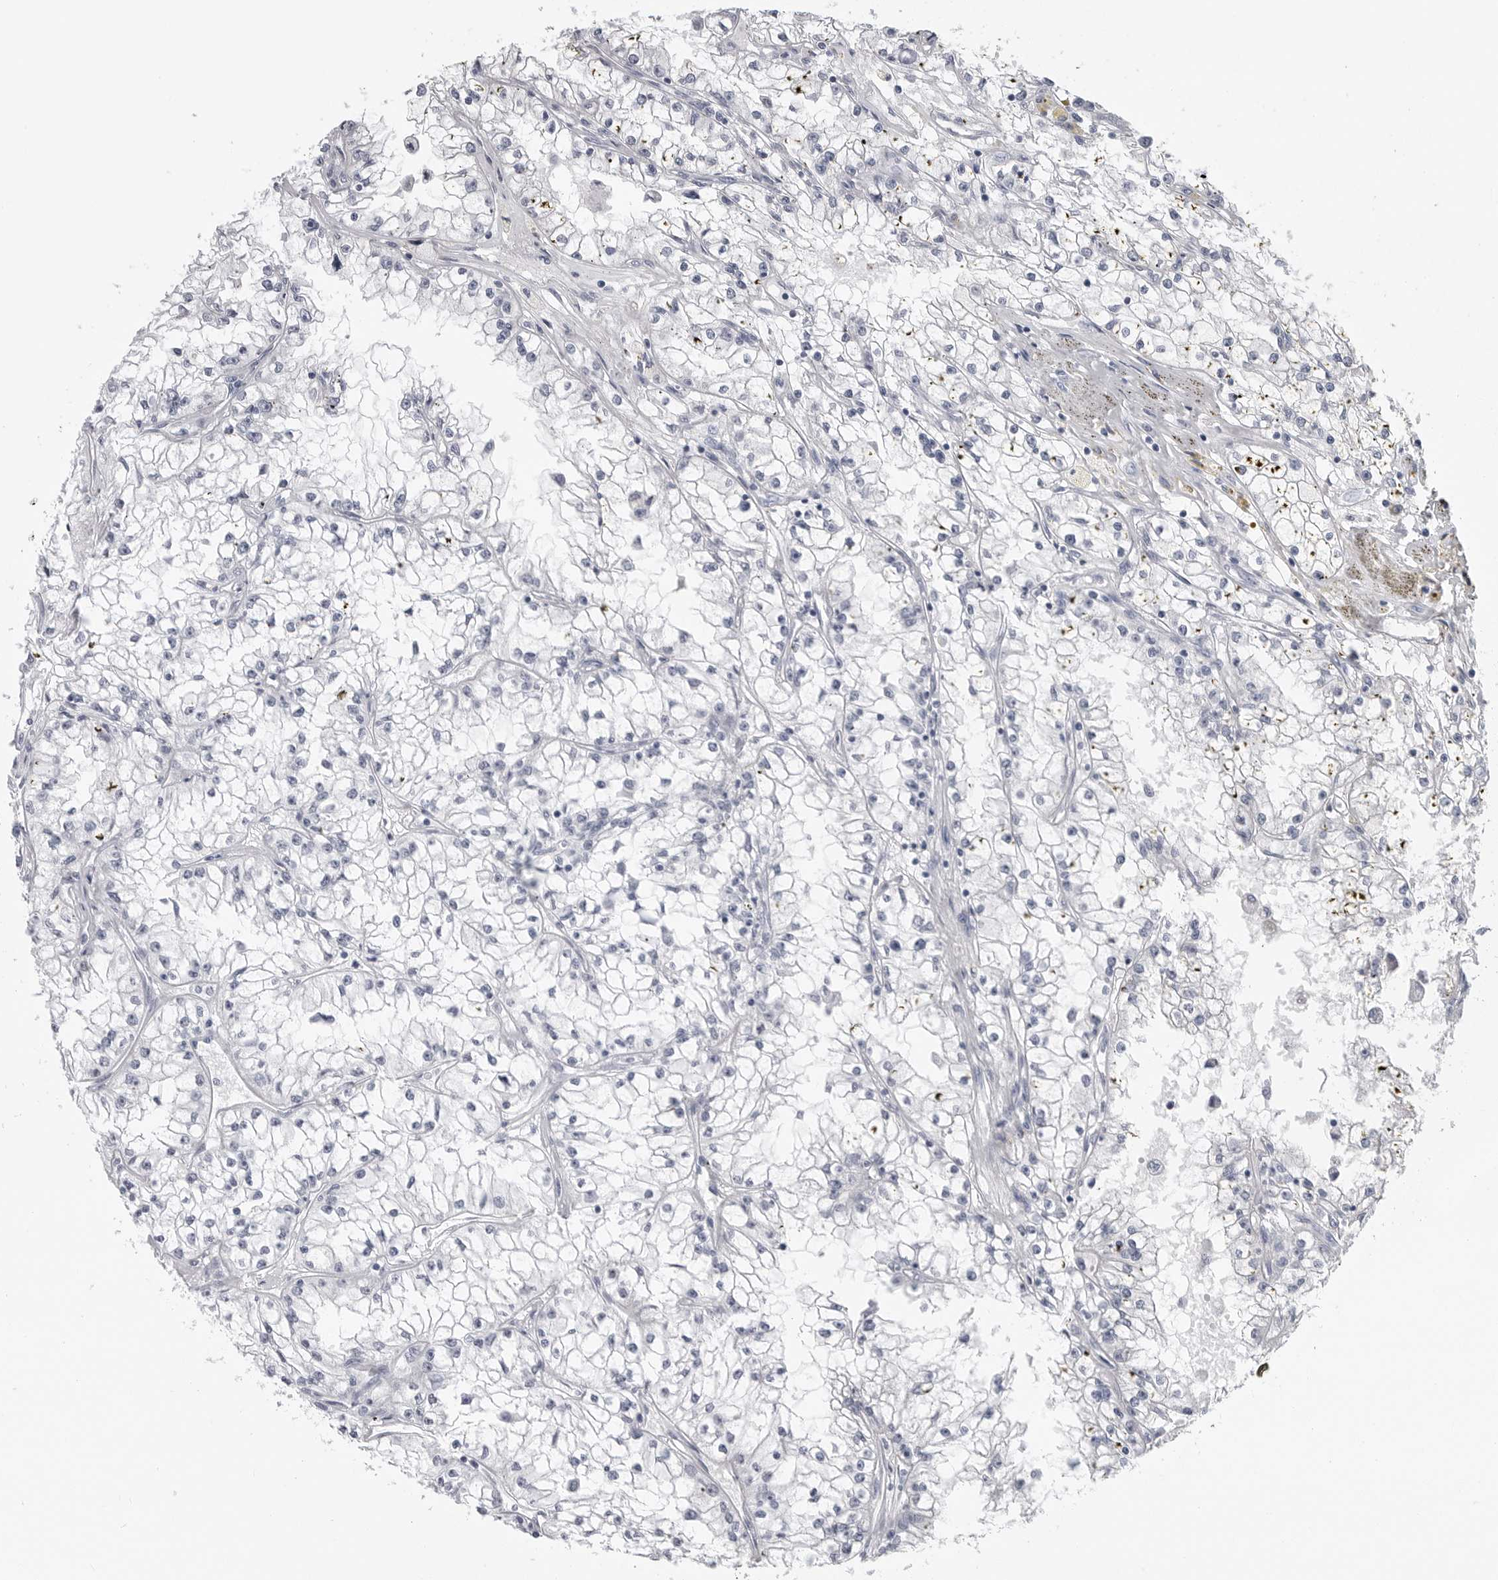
{"staining": {"intensity": "negative", "quantity": "none", "location": "none"}, "tissue": "renal cancer", "cell_type": "Tumor cells", "image_type": "cancer", "snomed": [{"axis": "morphology", "description": "Adenocarcinoma, NOS"}, {"axis": "topography", "description": "Kidney"}], "caption": "Image shows no protein expression in tumor cells of renal cancer (adenocarcinoma) tissue.", "gene": "PGA3", "patient": {"sex": "male", "age": 56}}